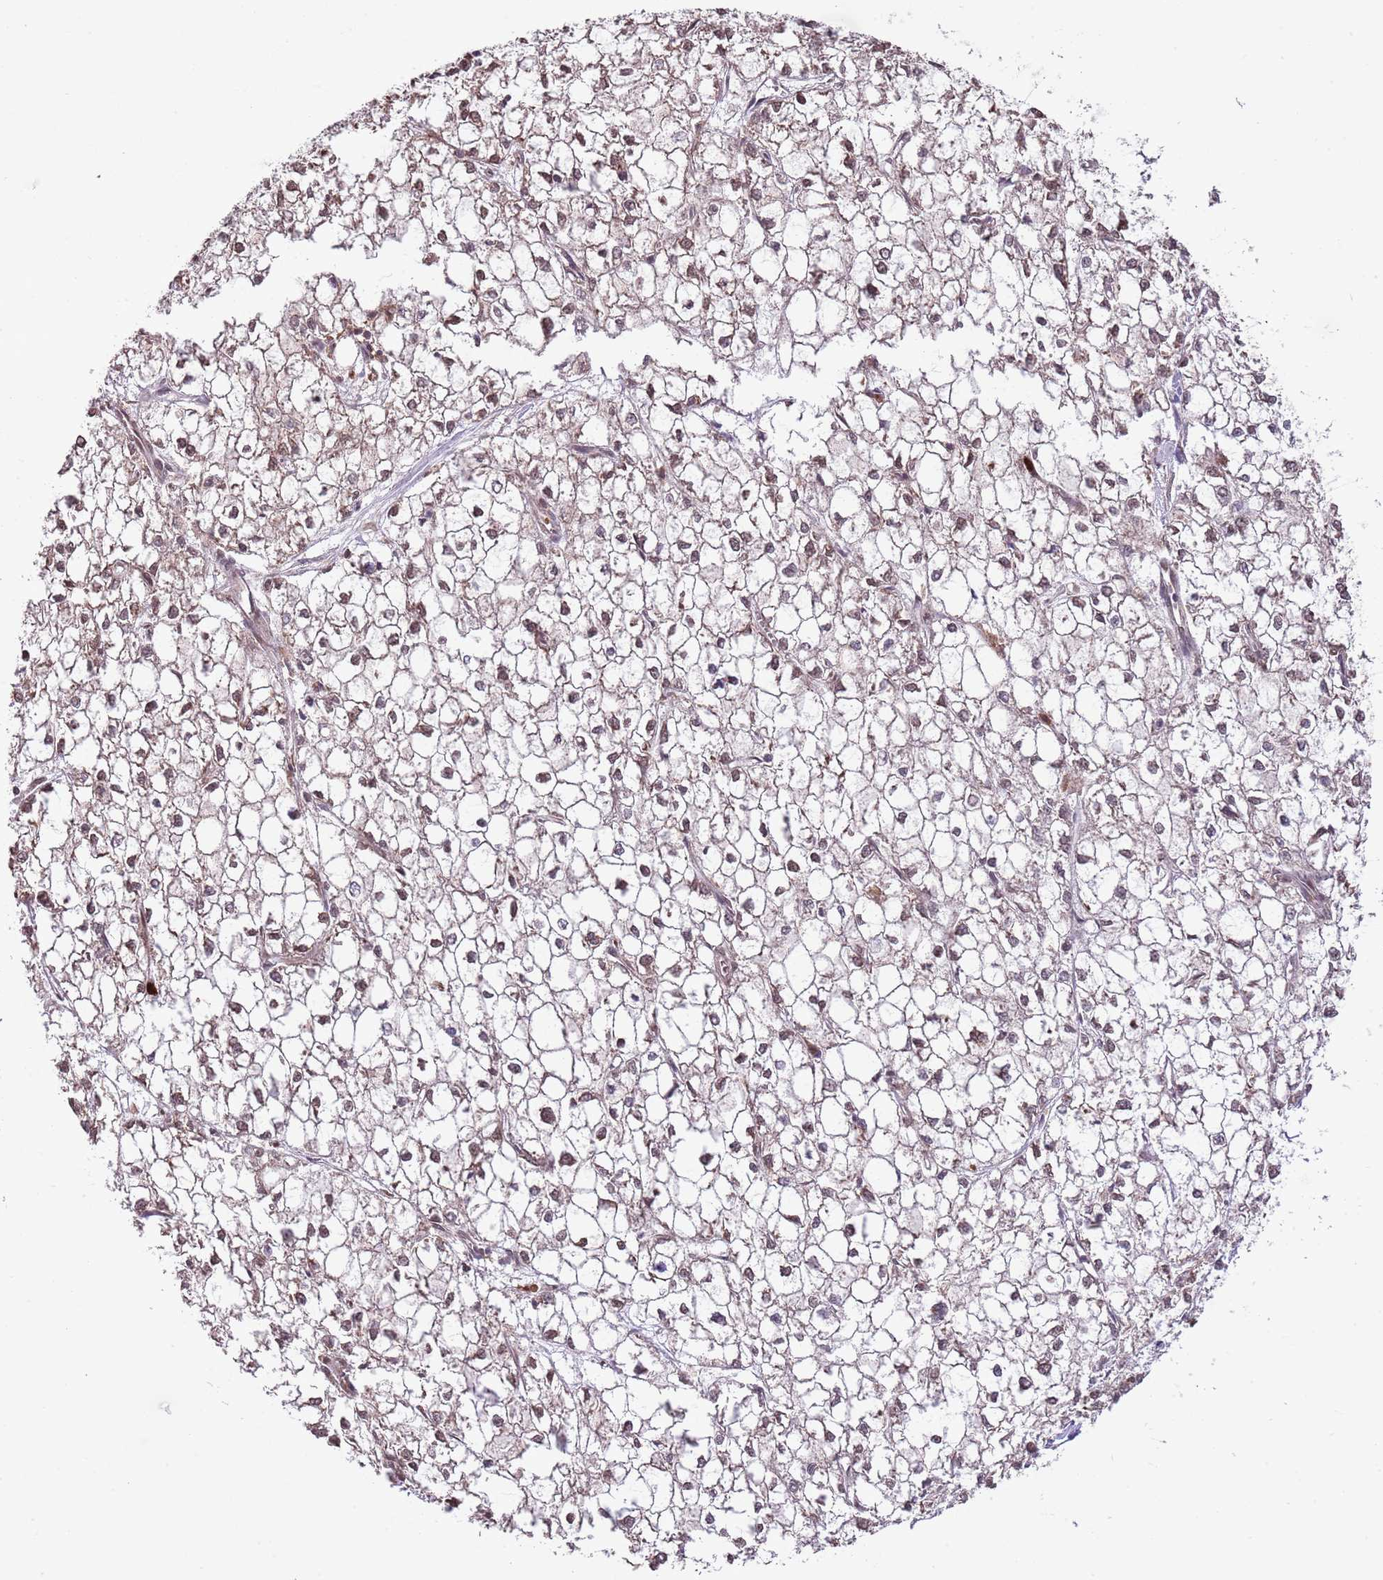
{"staining": {"intensity": "weak", "quantity": ">75%", "location": "cytoplasmic/membranous,nuclear"}, "tissue": "liver cancer", "cell_type": "Tumor cells", "image_type": "cancer", "snomed": [{"axis": "morphology", "description": "Carcinoma, Hepatocellular, NOS"}, {"axis": "topography", "description": "Liver"}], "caption": "Tumor cells exhibit low levels of weak cytoplasmic/membranous and nuclear expression in about >75% of cells in liver cancer.", "gene": "AMIGO1", "patient": {"sex": "female", "age": 43}}